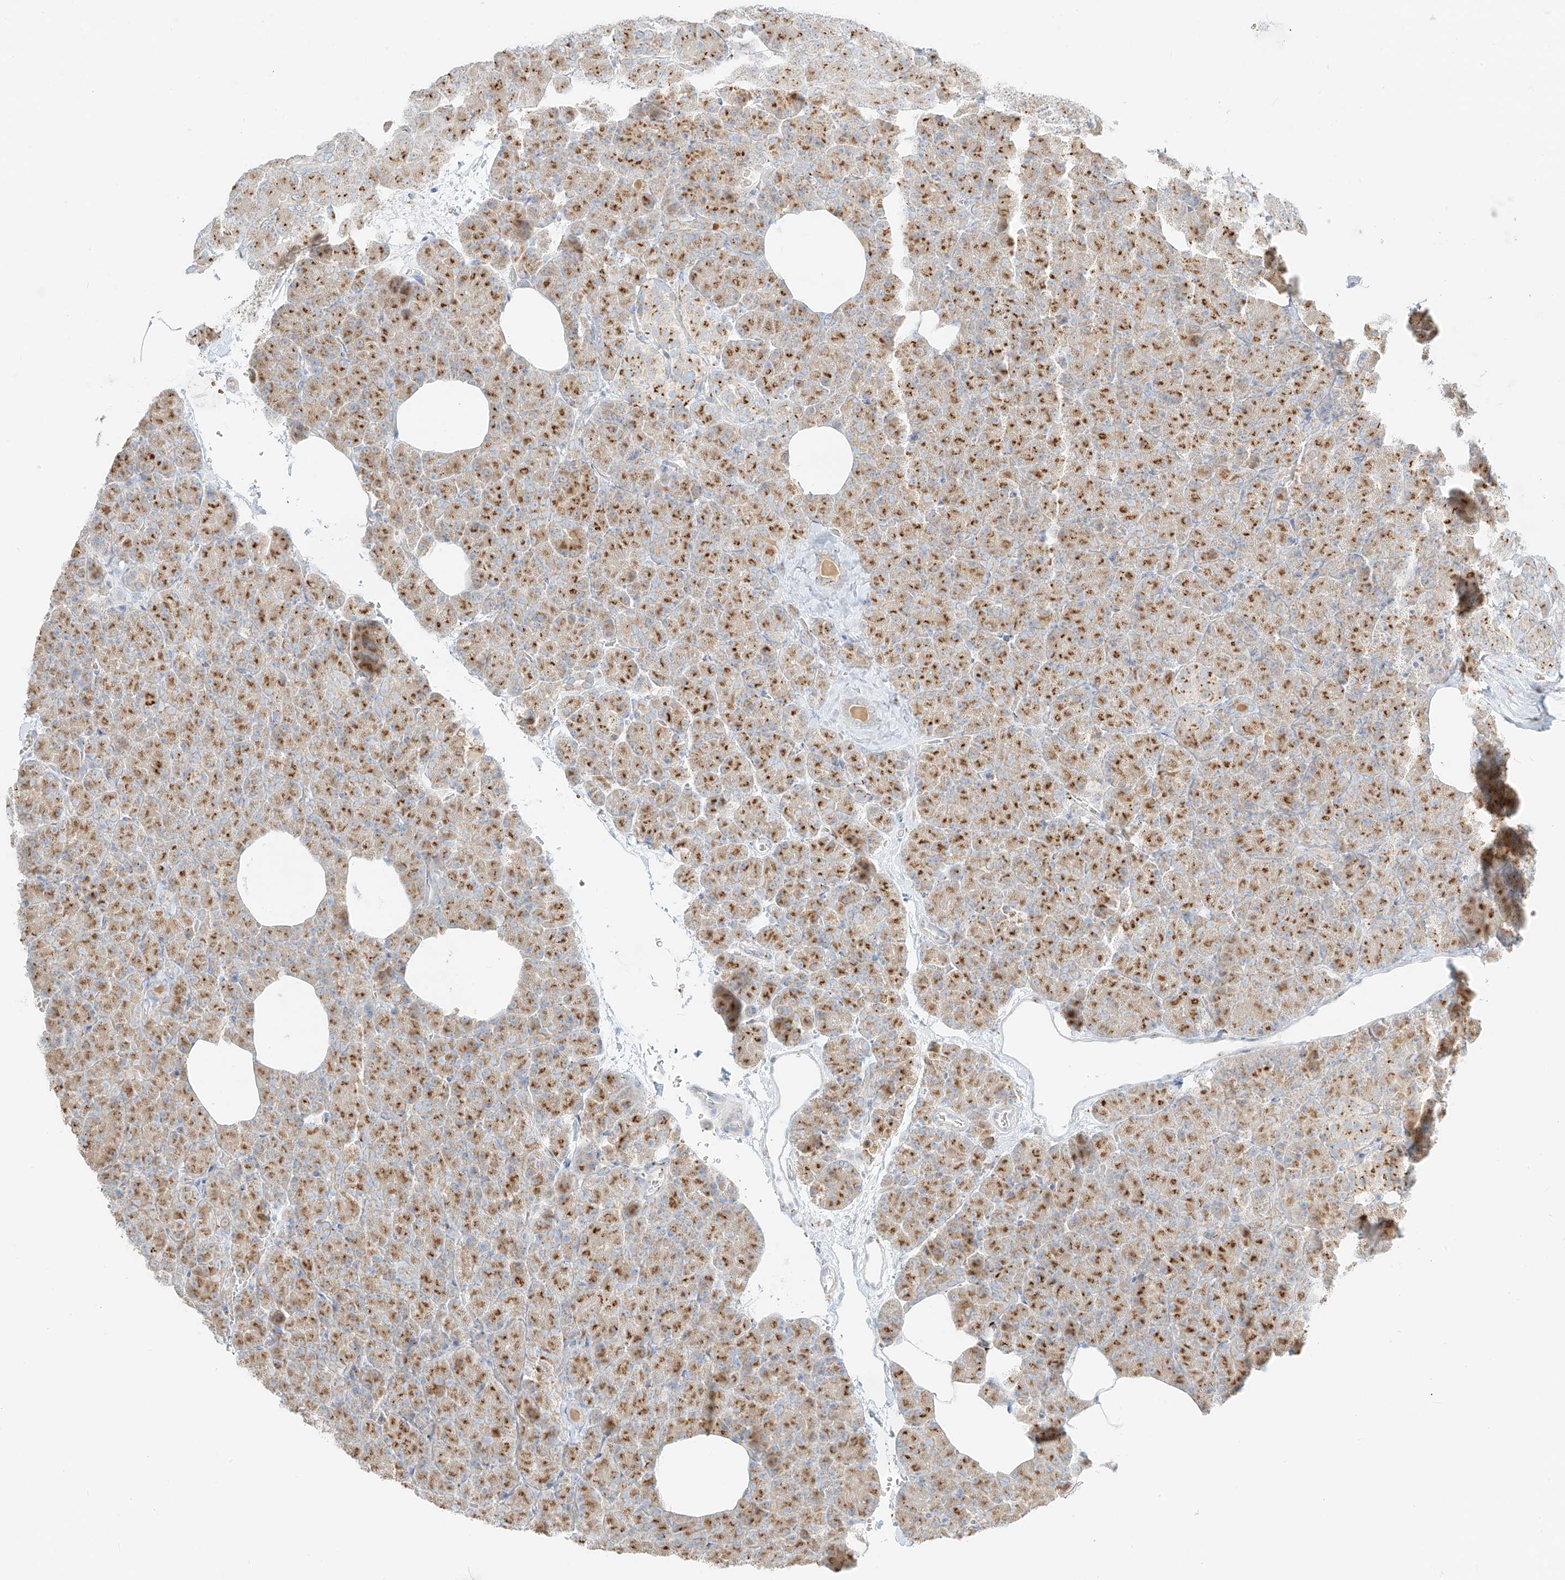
{"staining": {"intensity": "moderate", "quantity": ">75%", "location": "cytoplasmic/membranous"}, "tissue": "pancreas", "cell_type": "Exocrine glandular cells", "image_type": "normal", "snomed": [{"axis": "morphology", "description": "Normal tissue, NOS"}, {"axis": "morphology", "description": "Carcinoid, malignant, NOS"}, {"axis": "topography", "description": "Pancreas"}], "caption": "Normal pancreas was stained to show a protein in brown. There is medium levels of moderate cytoplasmic/membranous positivity in about >75% of exocrine glandular cells.", "gene": "TMEM87B", "patient": {"sex": "female", "age": 35}}